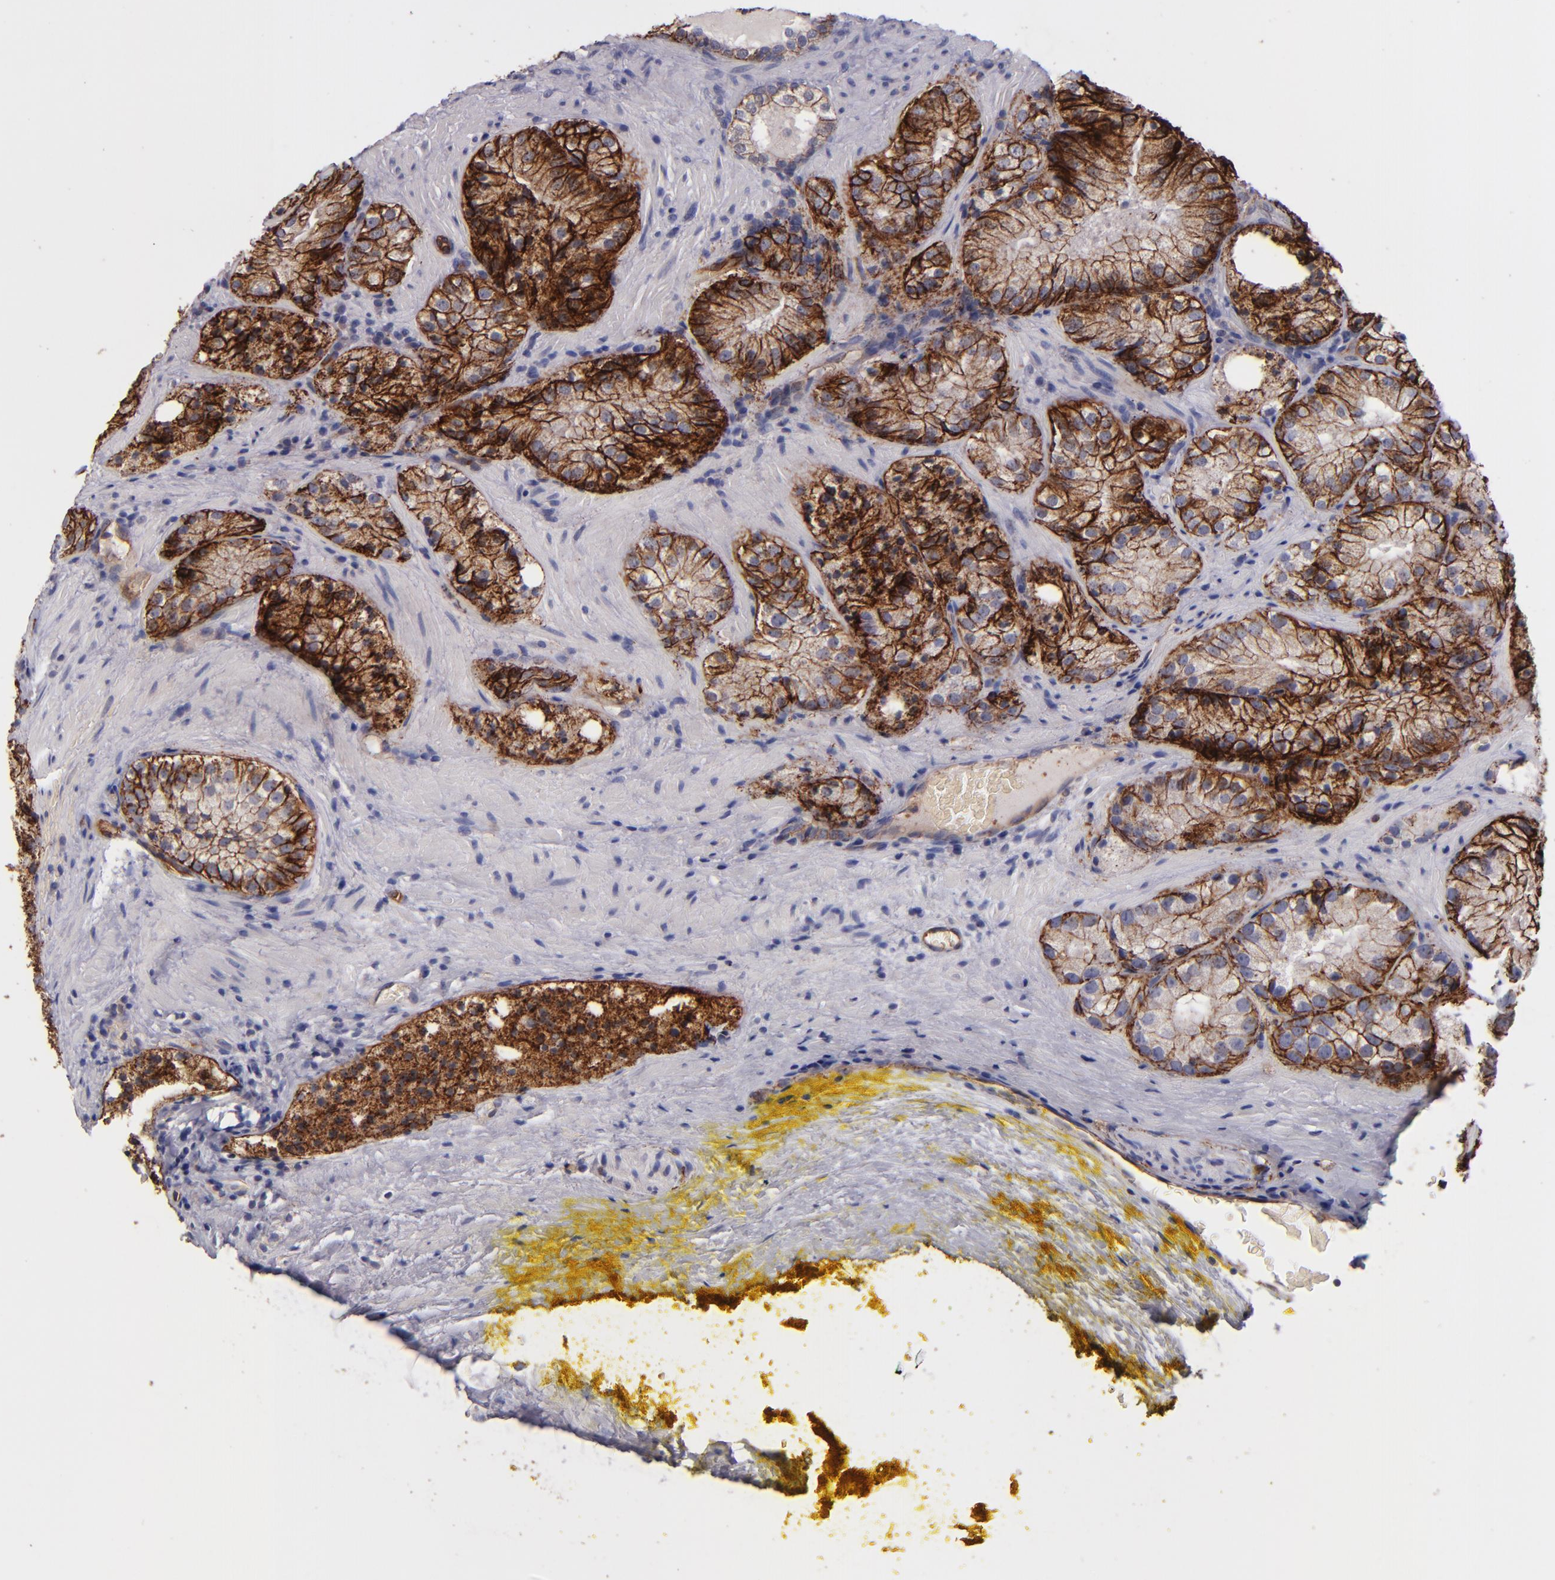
{"staining": {"intensity": "strong", "quantity": ">75%", "location": "cytoplasmic/membranous"}, "tissue": "prostate cancer", "cell_type": "Tumor cells", "image_type": "cancer", "snomed": [{"axis": "morphology", "description": "Adenocarcinoma, Low grade"}, {"axis": "topography", "description": "Prostate"}], "caption": "Prostate adenocarcinoma (low-grade) stained with a brown dye shows strong cytoplasmic/membranous positive positivity in approximately >75% of tumor cells.", "gene": "CLDN5", "patient": {"sex": "male", "age": 60}}